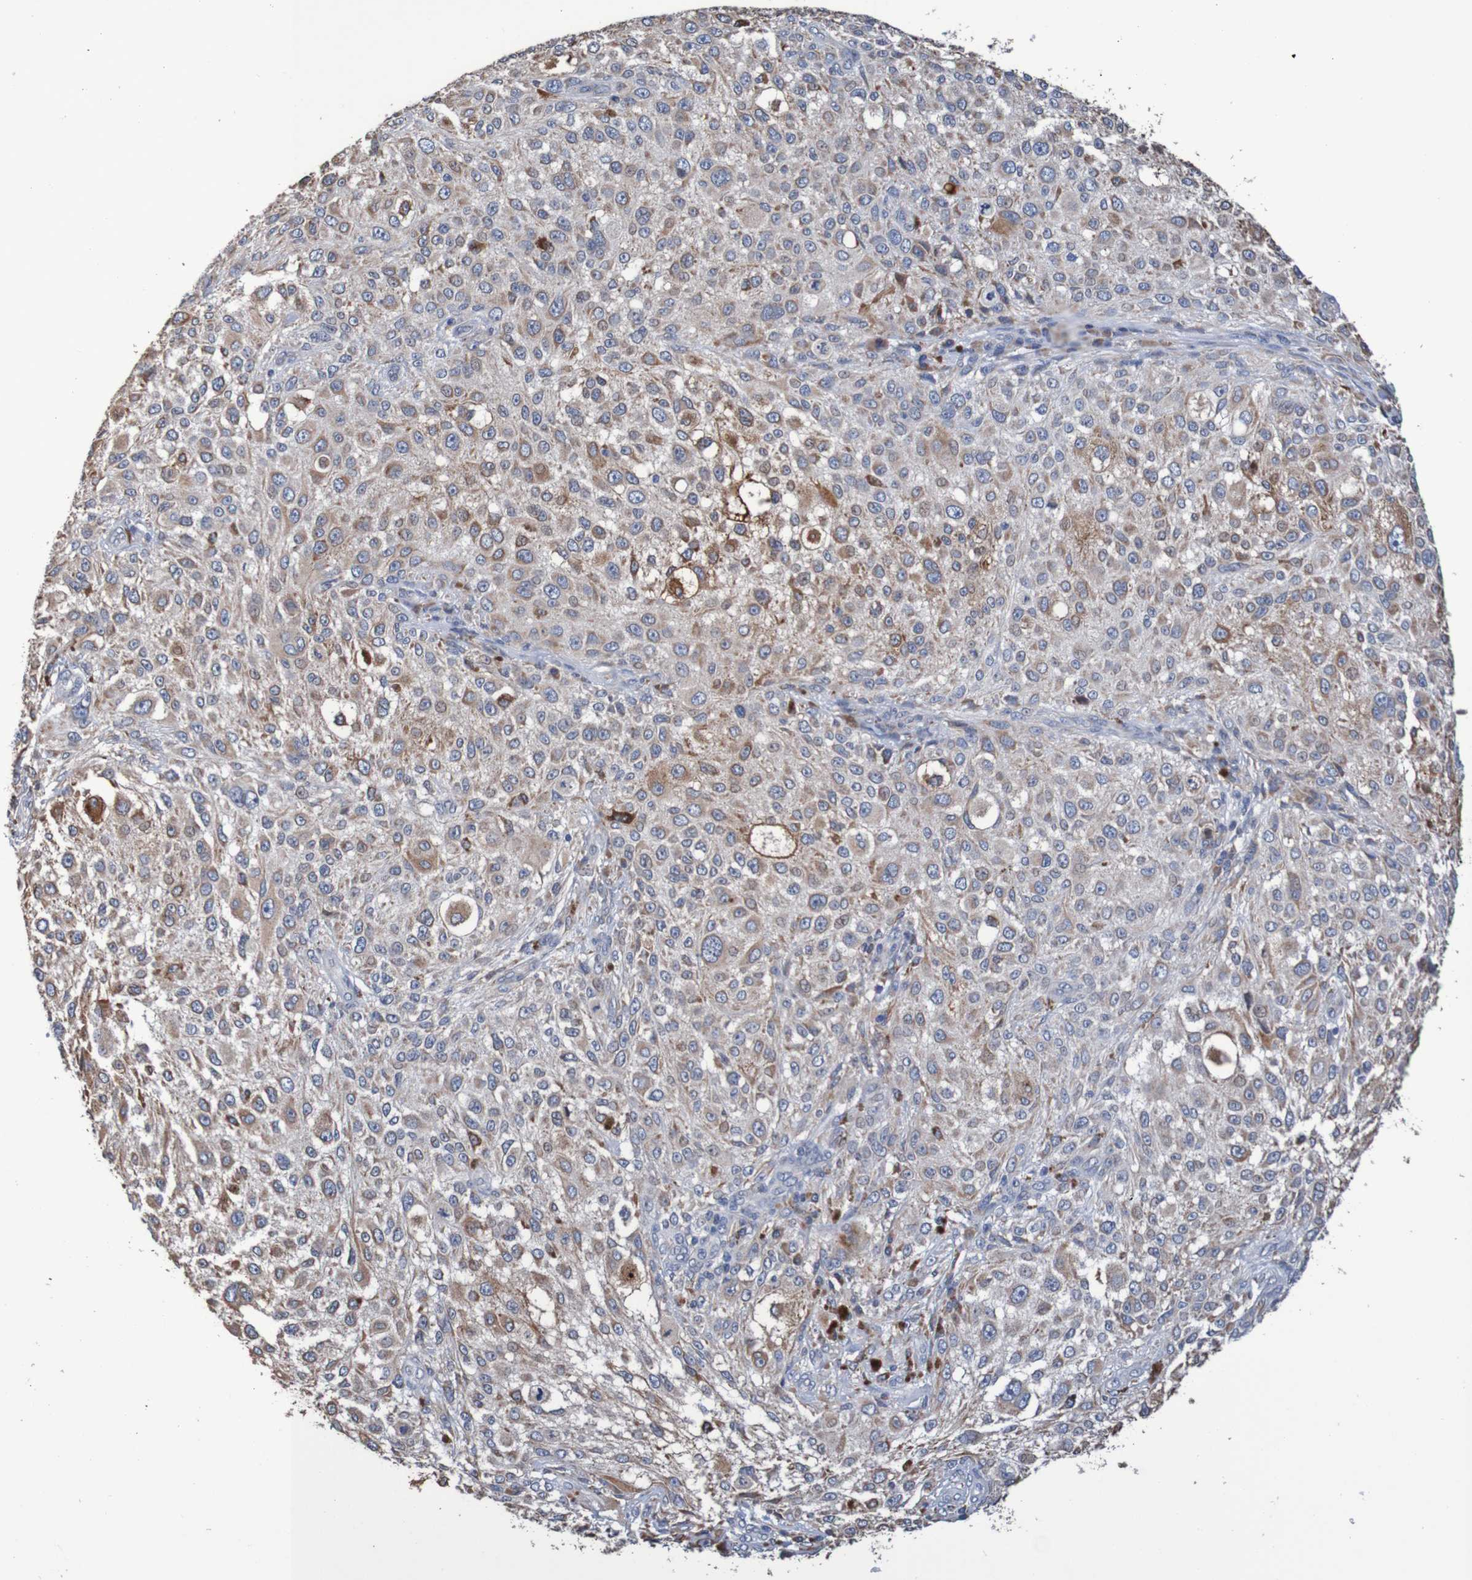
{"staining": {"intensity": "moderate", "quantity": "25%-75%", "location": "cytoplasmic/membranous"}, "tissue": "melanoma", "cell_type": "Tumor cells", "image_type": "cancer", "snomed": [{"axis": "morphology", "description": "Necrosis, NOS"}, {"axis": "morphology", "description": "Malignant melanoma, NOS"}, {"axis": "topography", "description": "Skin"}], "caption": "A histopathology image of human melanoma stained for a protein reveals moderate cytoplasmic/membranous brown staining in tumor cells. (IHC, brightfield microscopy, high magnification).", "gene": "FIBP", "patient": {"sex": "female", "age": 87}}